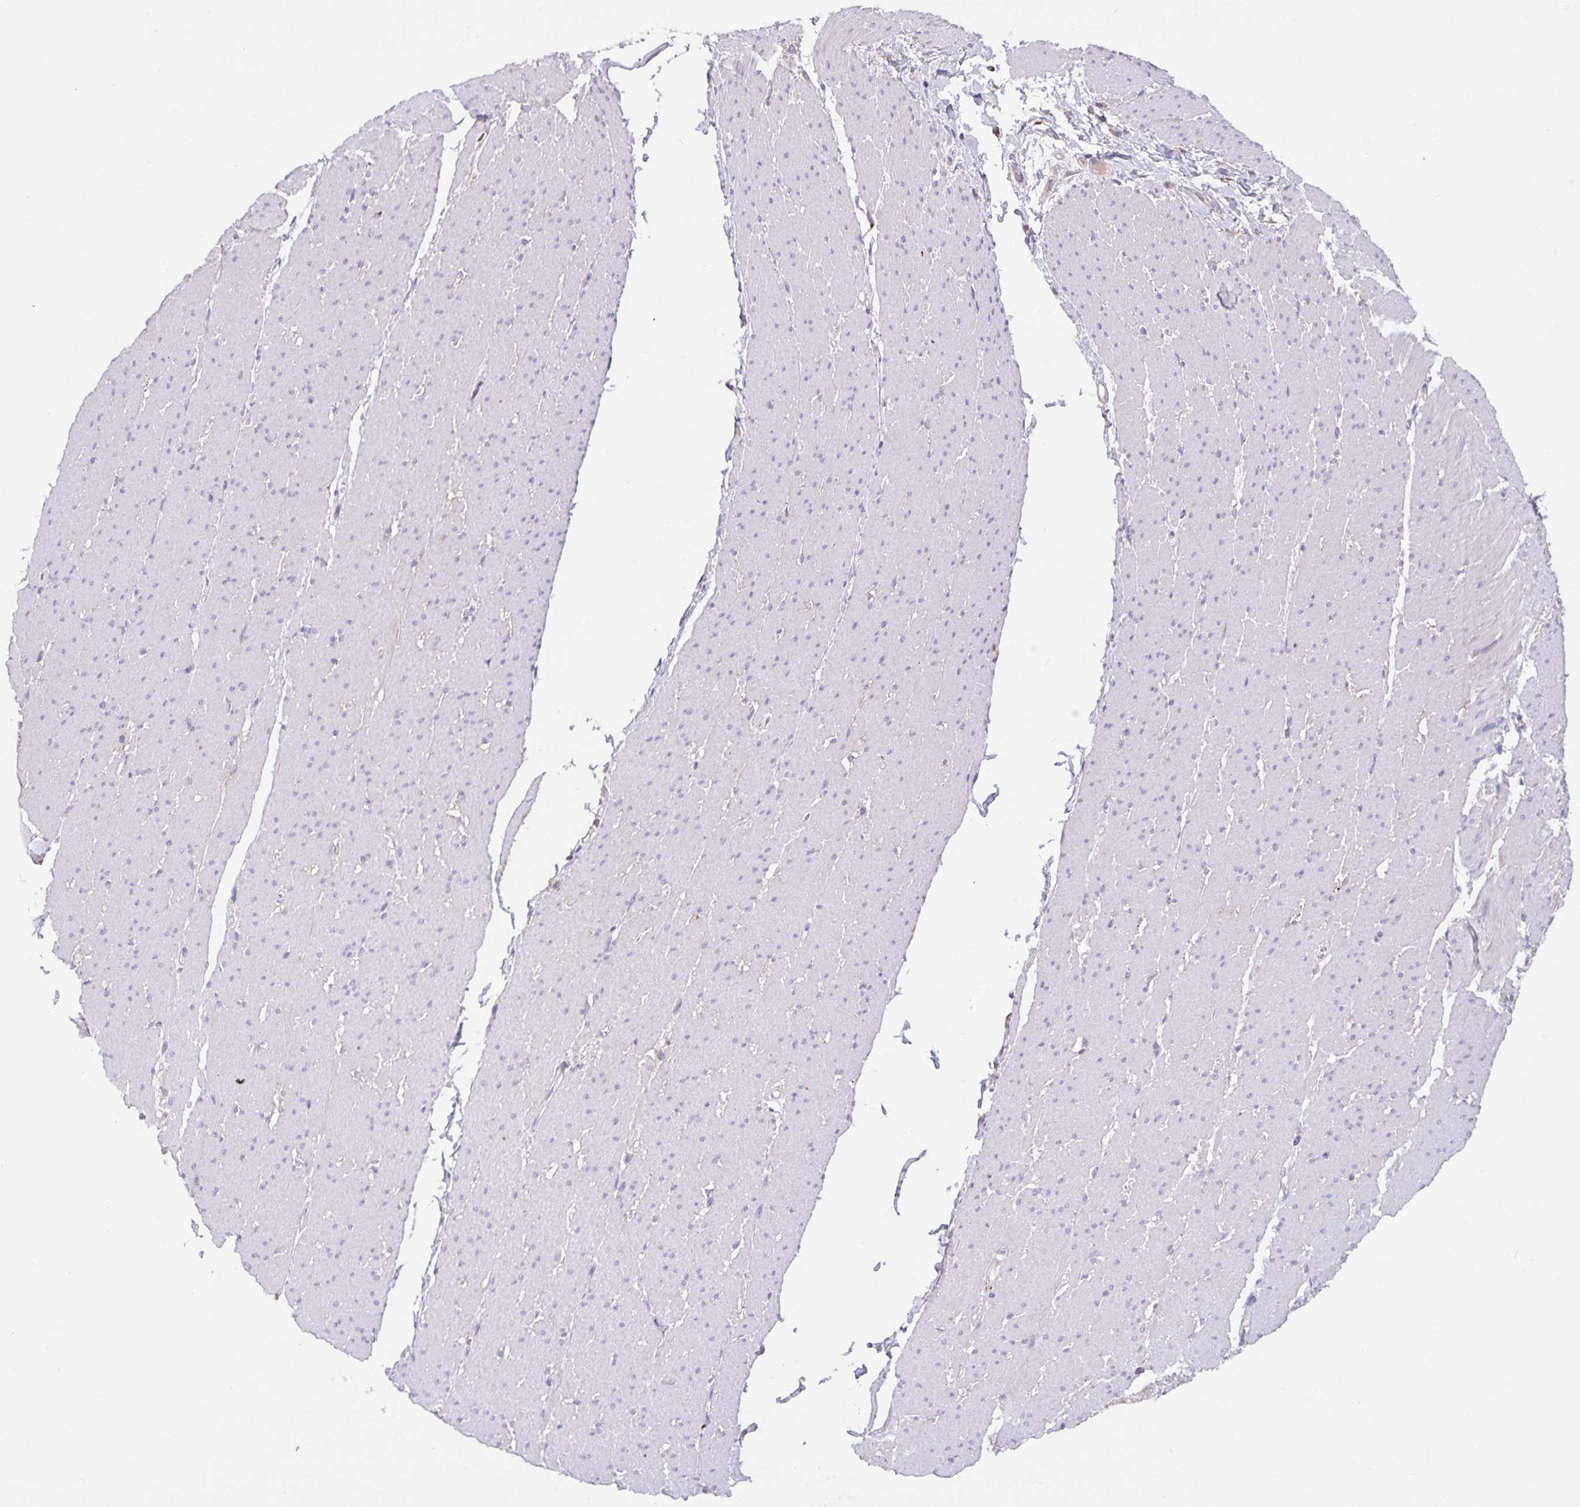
{"staining": {"intensity": "negative", "quantity": "none", "location": "none"}, "tissue": "smooth muscle", "cell_type": "Smooth muscle cells", "image_type": "normal", "snomed": [{"axis": "morphology", "description": "Normal tissue, NOS"}, {"axis": "topography", "description": "Smooth muscle"}, {"axis": "topography", "description": "Rectum"}], "caption": "Immunohistochemical staining of normal smooth muscle exhibits no significant expression in smooth muscle cells.", "gene": "EML6", "patient": {"sex": "male", "age": 53}}